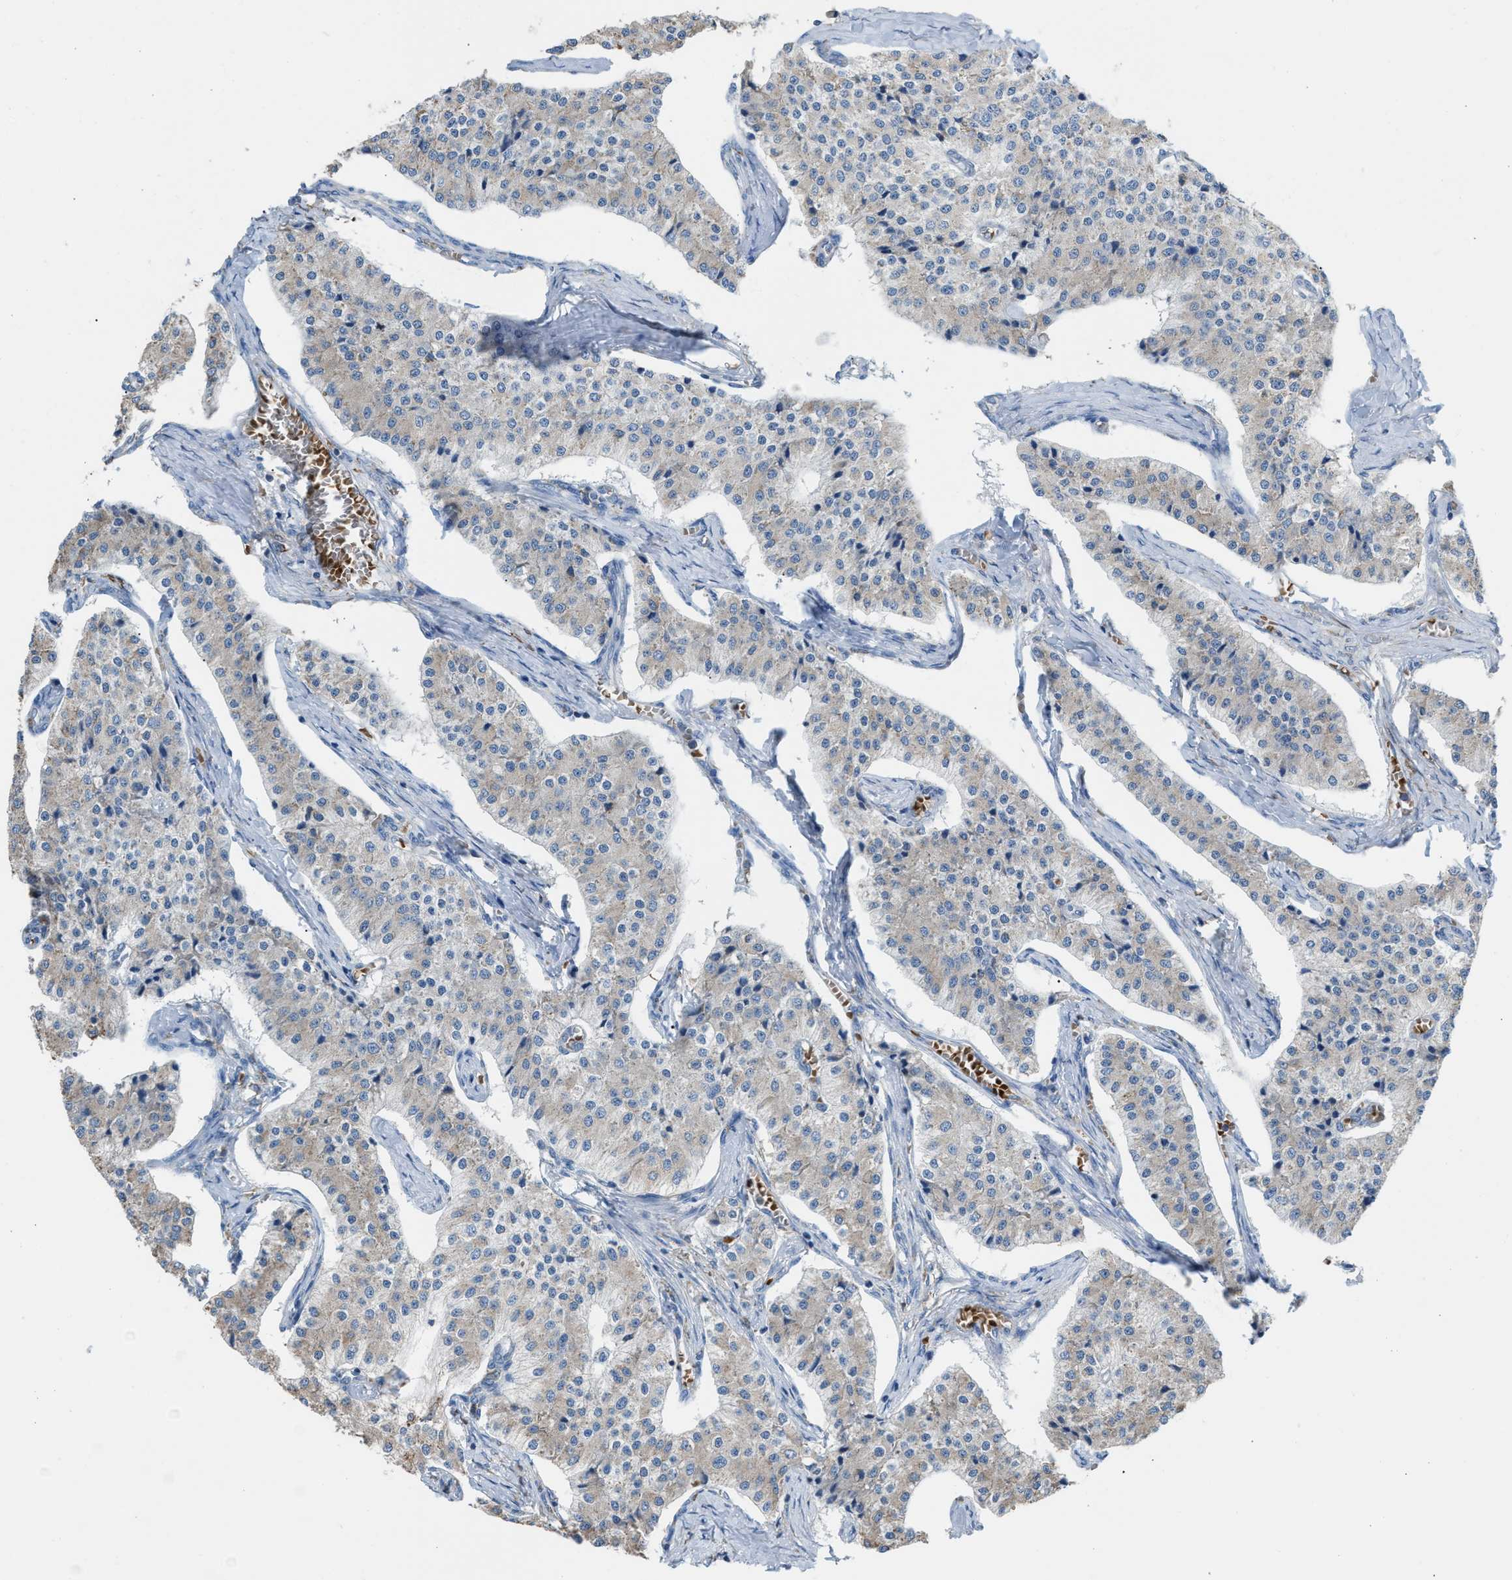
{"staining": {"intensity": "negative", "quantity": "none", "location": "none"}, "tissue": "carcinoid", "cell_type": "Tumor cells", "image_type": "cancer", "snomed": [{"axis": "morphology", "description": "Carcinoid, malignant, NOS"}, {"axis": "topography", "description": "Colon"}], "caption": "Tumor cells are negative for brown protein staining in carcinoid.", "gene": "CA3", "patient": {"sex": "female", "age": 52}}